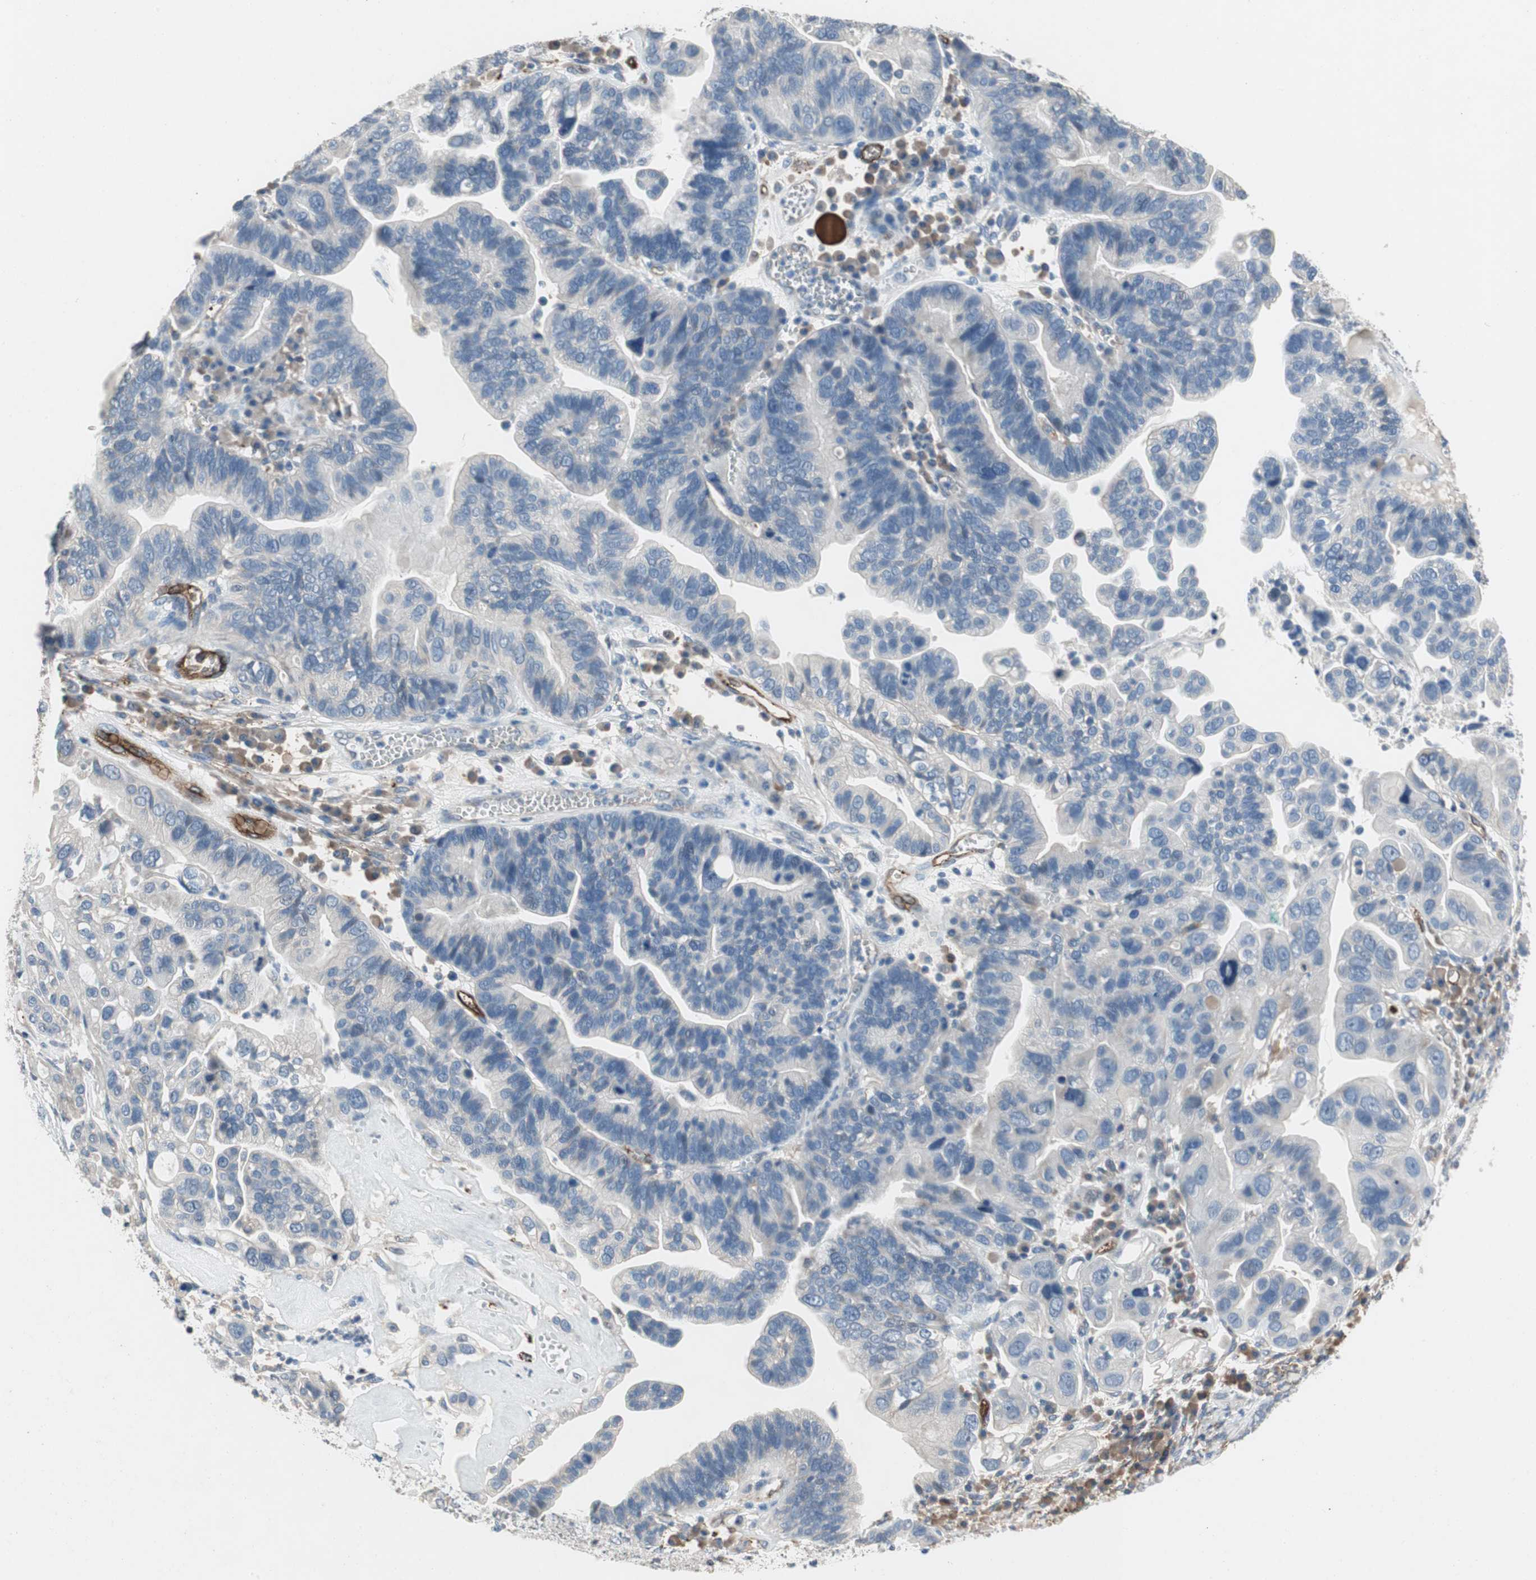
{"staining": {"intensity": "negative", "quantity": "none", "location": "none"}, "tissue": "ovarian cancer", "cell_type": "Tumor cells", "image_type": "cancer", "snomed": [{"axis": "morphology", "description": "Cystadenocarcinoma, serous, NOS"}, {"axis": "topography", "description": "Ovary"}], "caption": "High power microscopy histopathology image of an immunohistochemistry (IHC) micrograph of ovarian serous cystadenocarcinoma, revealing no significant positivity in tumor cells.", "gene": "ALPL", "patient": {"sex": "female", "age": 56}}